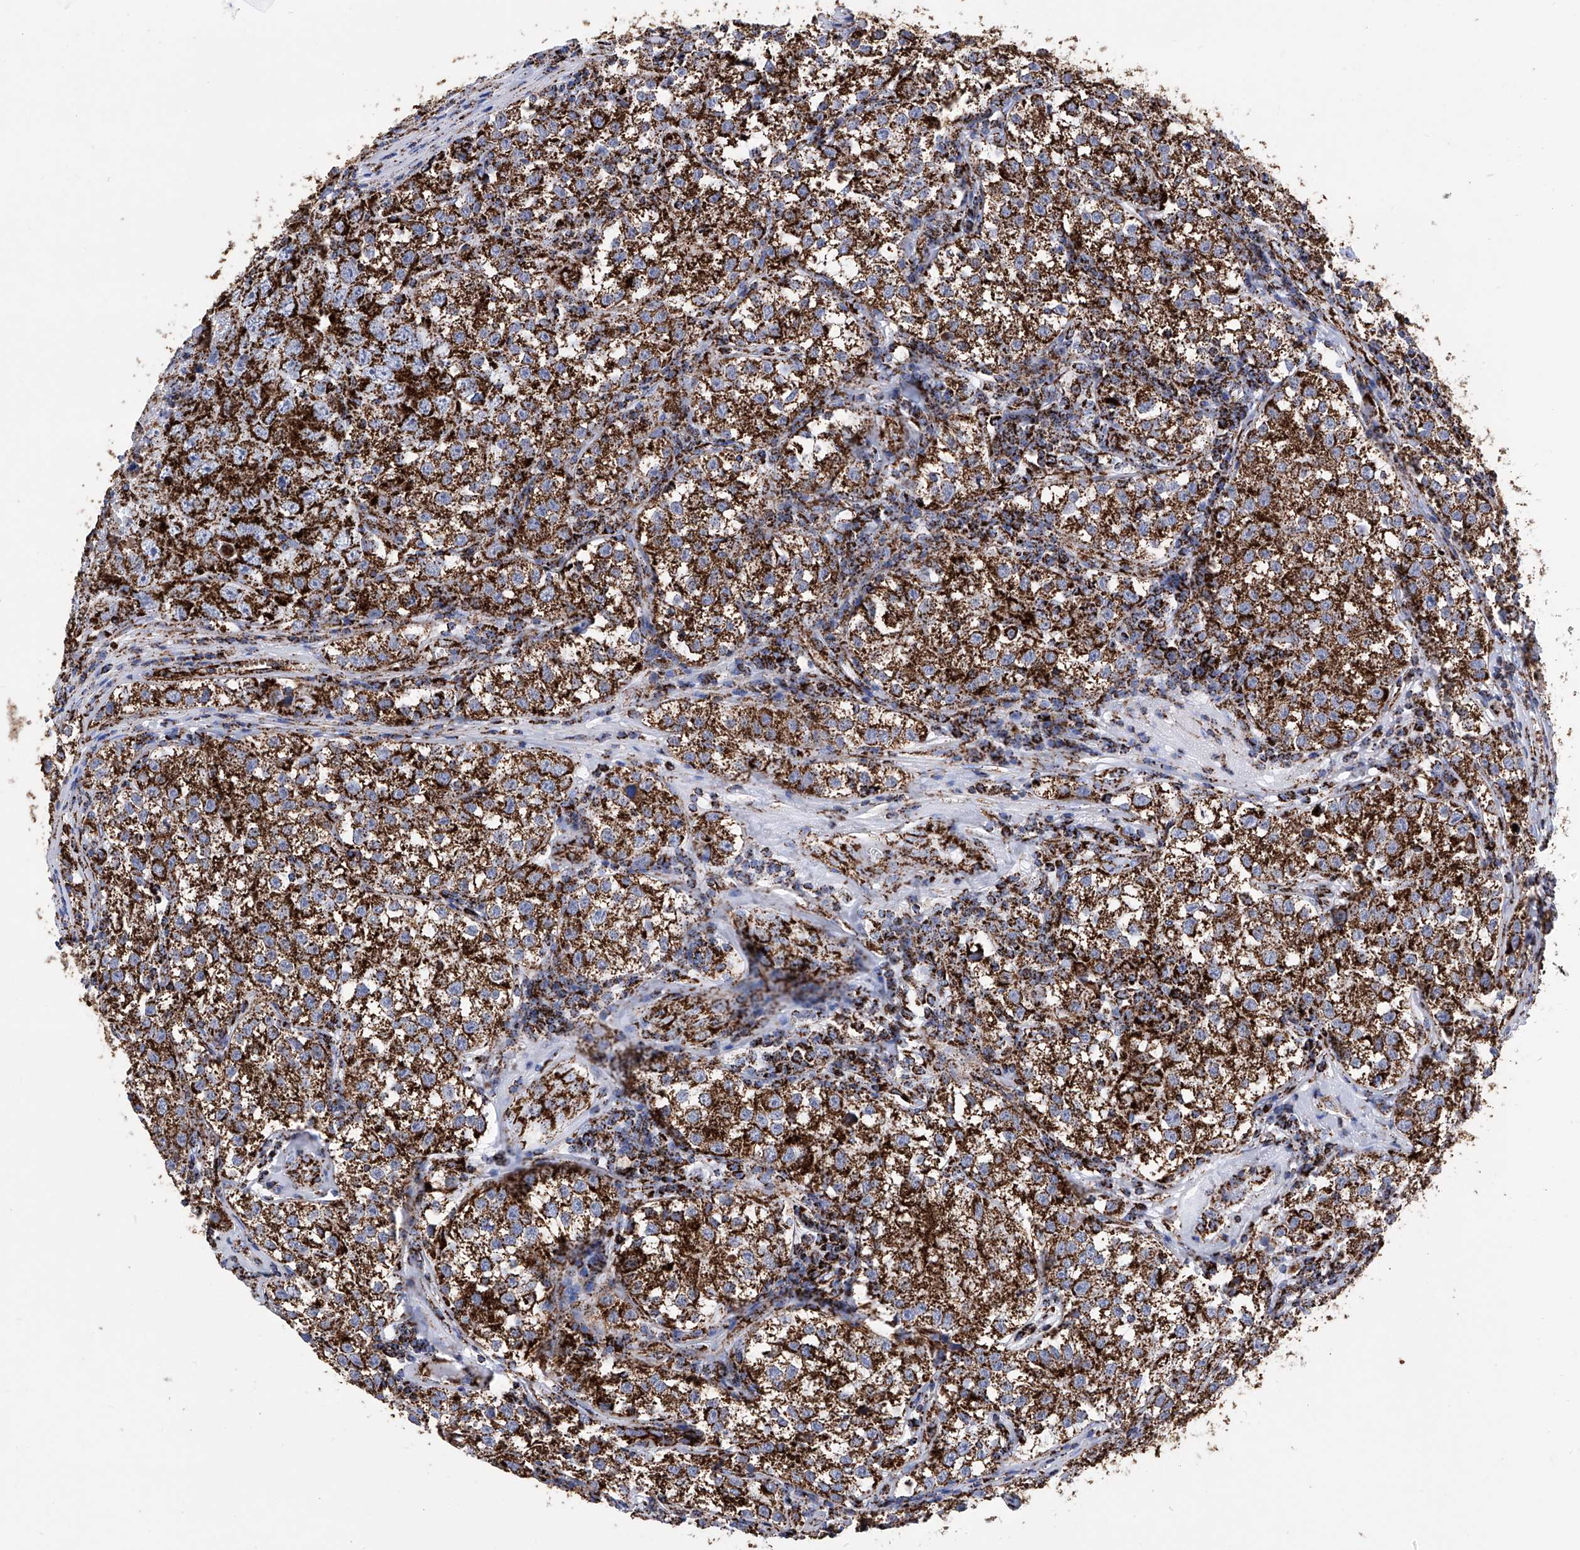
{"staining": {"intensity": "strong", "quantity": ">75%", "location": "cytoplasmic/membranous"}, "tissue": "testis cancer", "cell_type": "Tumor cells", "image_type": "cancer", "snomed": [{"axis": "morphology", "description": "Seminoma, NOS"}, {"axis": "morphology", "description": "Carcinoma, Embryonal, NOS"}, {"axis": "topography", "description": "Testis"}], "caption": "Testis cancer stained for a protein (brown) displays strong cytoplasmic/membranous positive expression in about >75% of tumor cells.", "gene": "ATP5PF", "patient": {"sex": "male", "age": 43}}